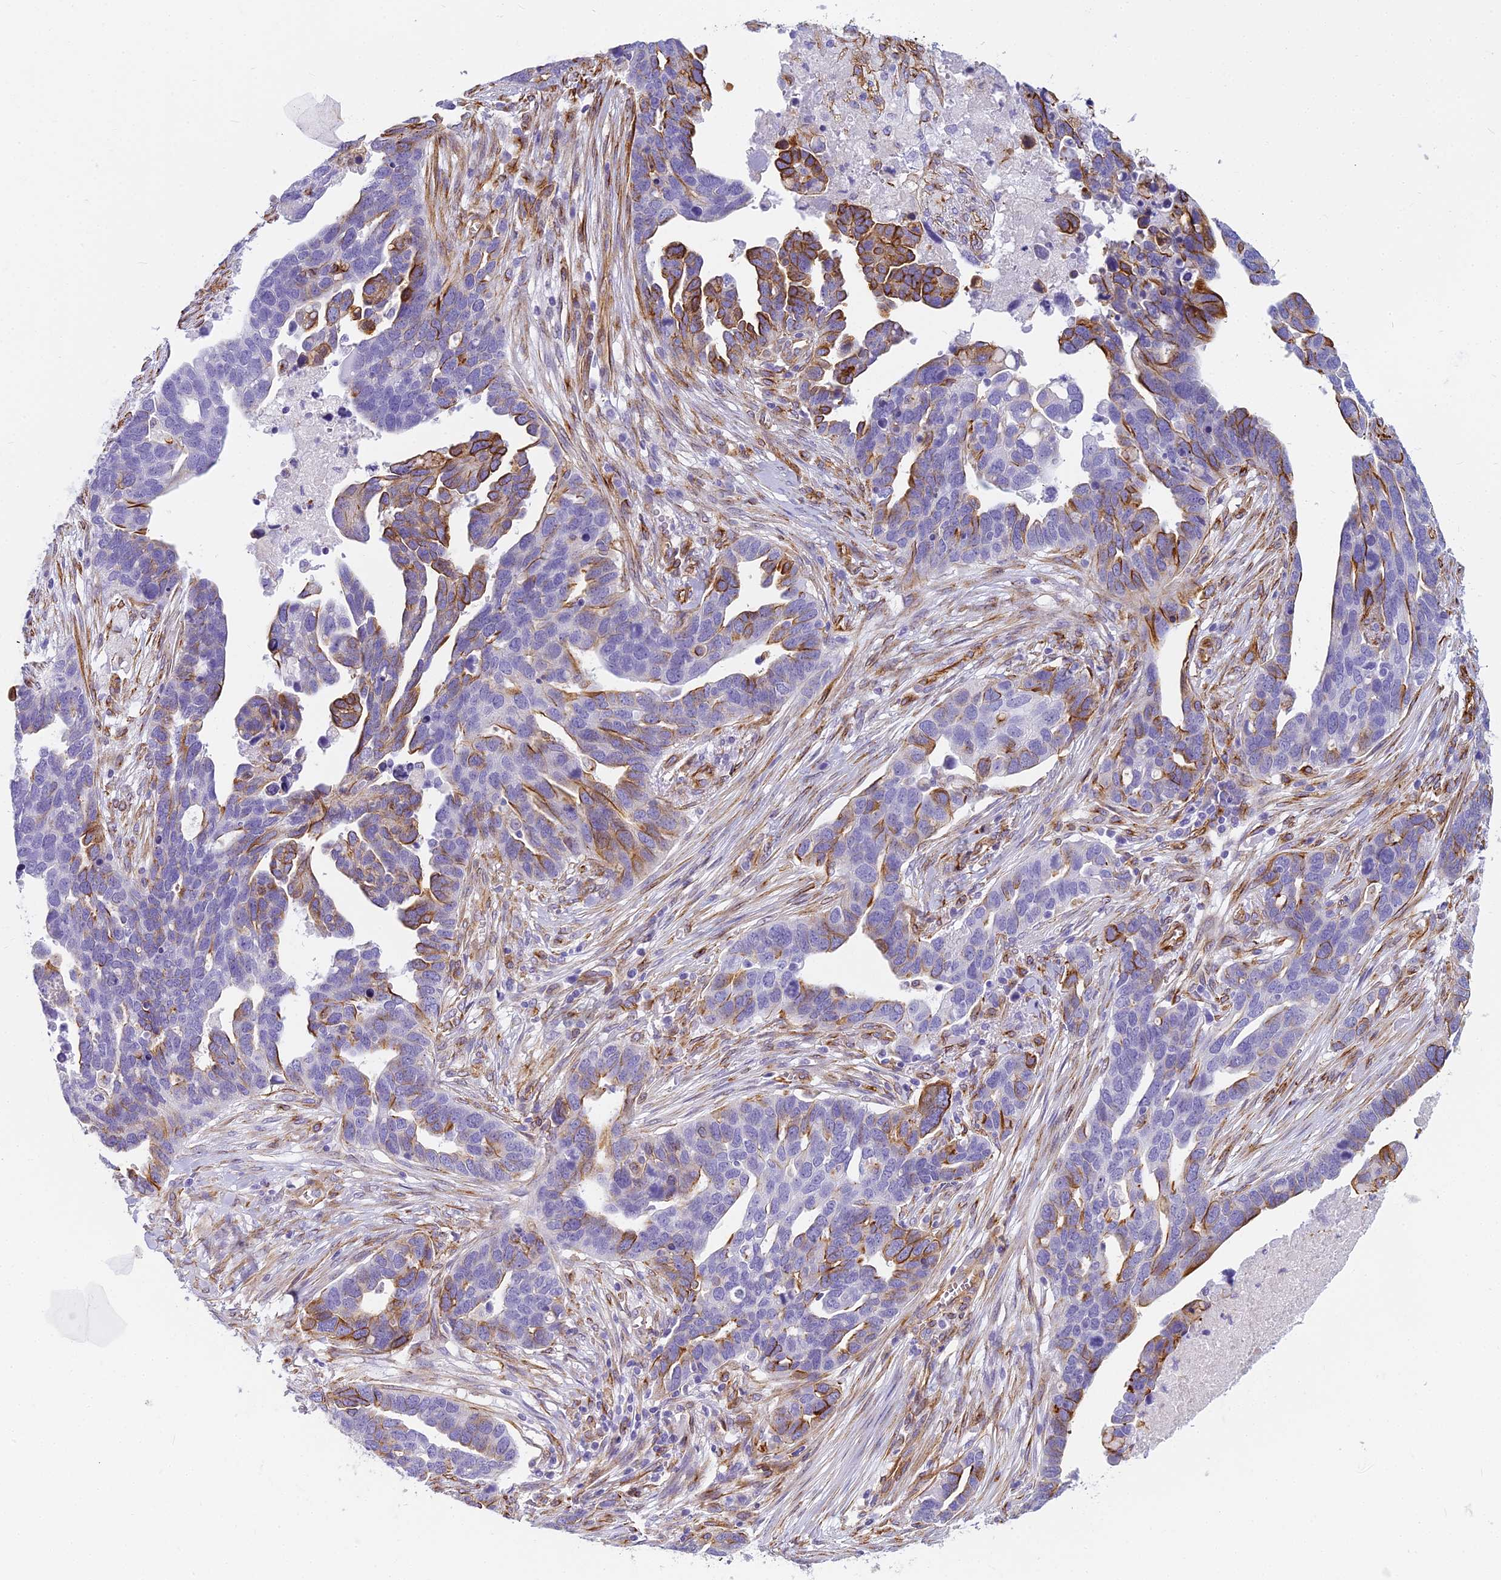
{"staining": {"intensity": "strong", "quantity": "<25%", "location": "cytoplasmic/membranous"}, "tissue": "ovarian cancer", "cell_type": "Tumor cells", "image_type": "cancer", "snomed": [{"axis": "morphology", "description": "Cystadenocarcinoma, serous, NOS"}, {"axis": "topography", "description": "Ovary"}], "caption": "Tumor cells exhibit medium levels of strong cytoplasmic/membranous expression in about <25% of cells in human ovarian cancer (serous cystadenocarcinoma).", "gene": "EVI2A", "patient": {"sex": "female", "age": 54}}